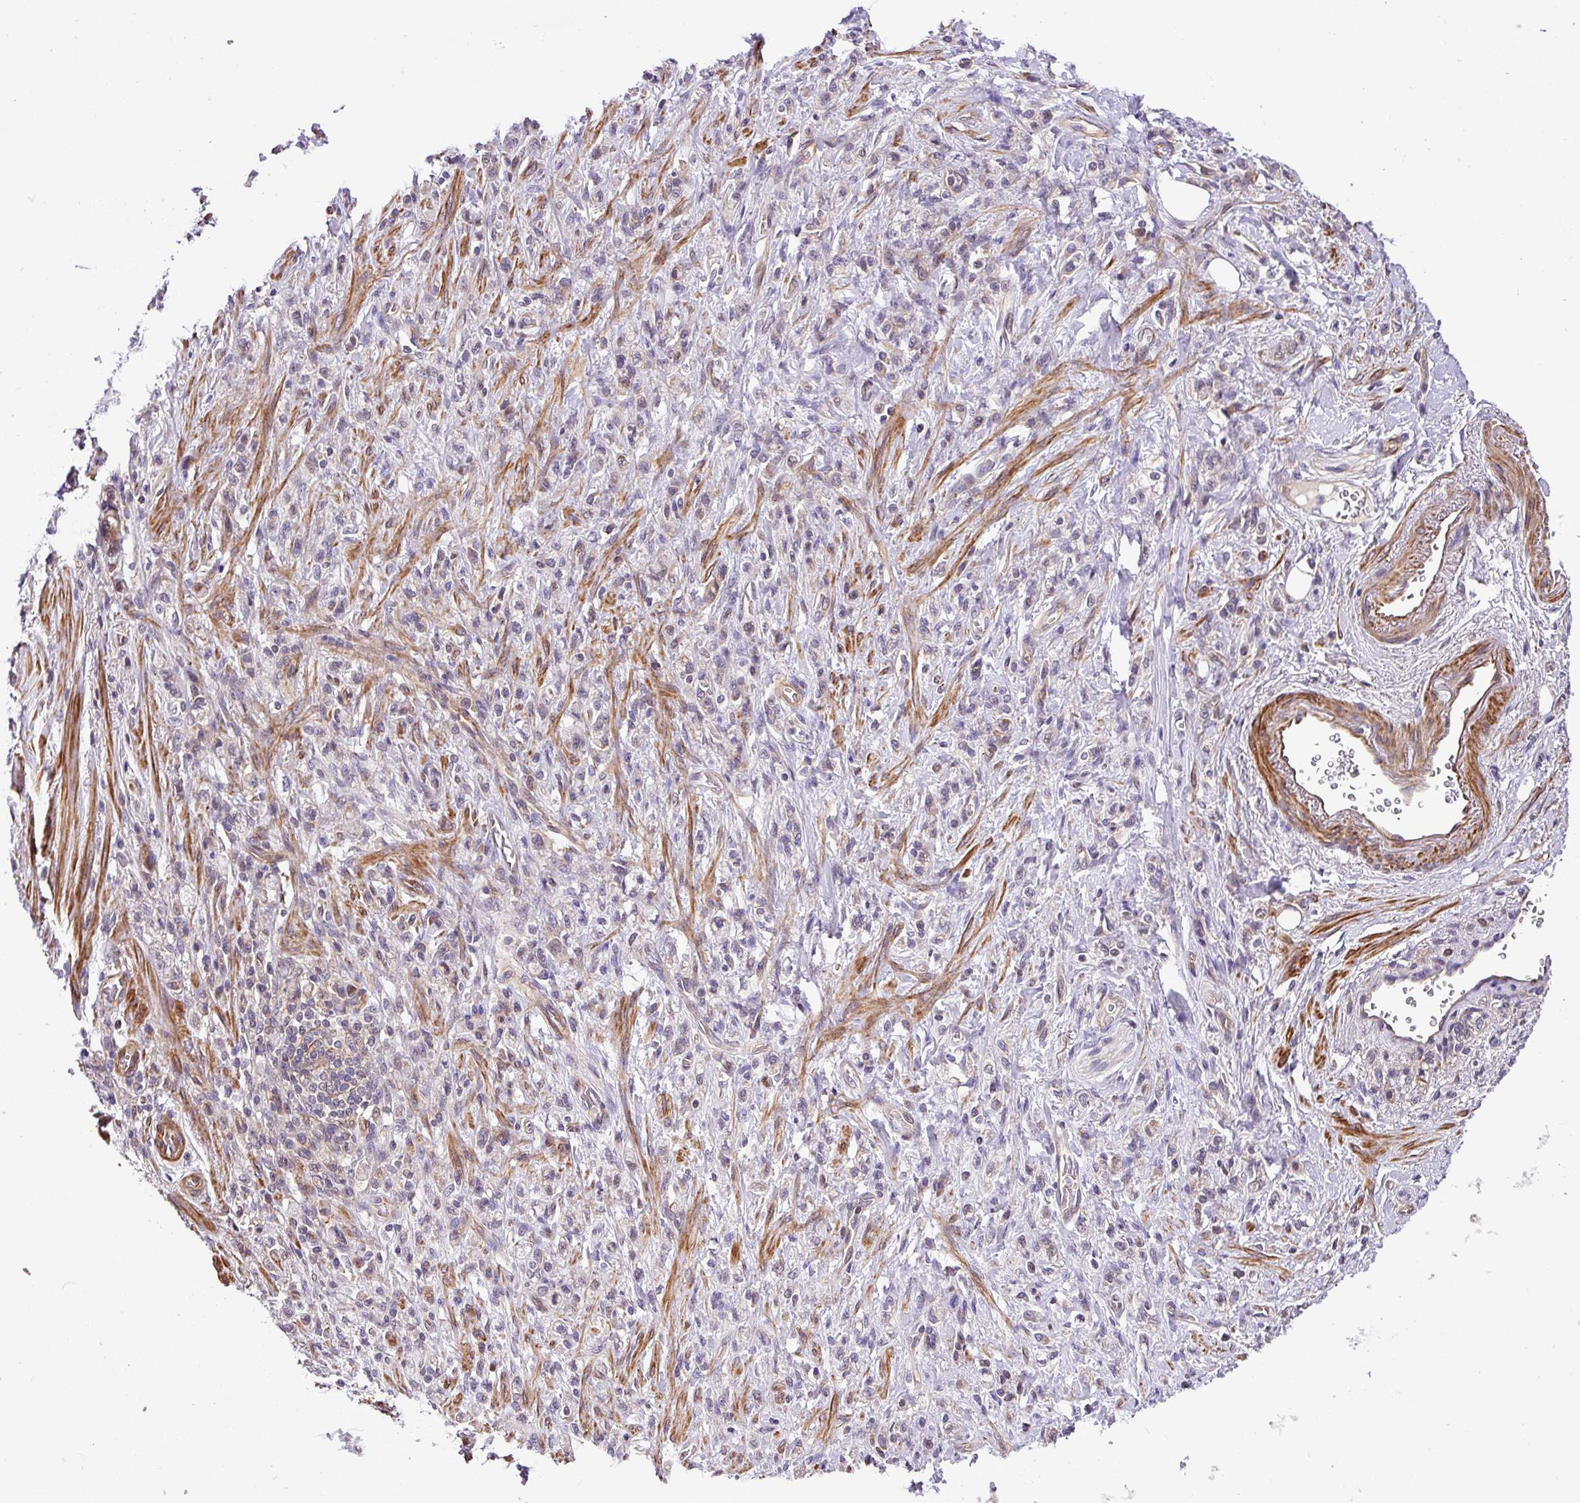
{"staining": {"intensity": "negative", "quantity": "none", "location": "none"}, "tissue": "stomach cancer", "cell_type": "Tumor cells", "image_type": "cancer", "snomed": [{"axis": "morphology", "description": "Adenocarcinoma, NOS"}, {"axis": "topography", "description": "Stomach"}], "caption": "This is a histopathology image of IHC staining of stomach cancer (adenocarcinoma), which shows no expression in tumor cells.", "gene": "CASS4", "patient": {"sex": "male", "age": 77}}